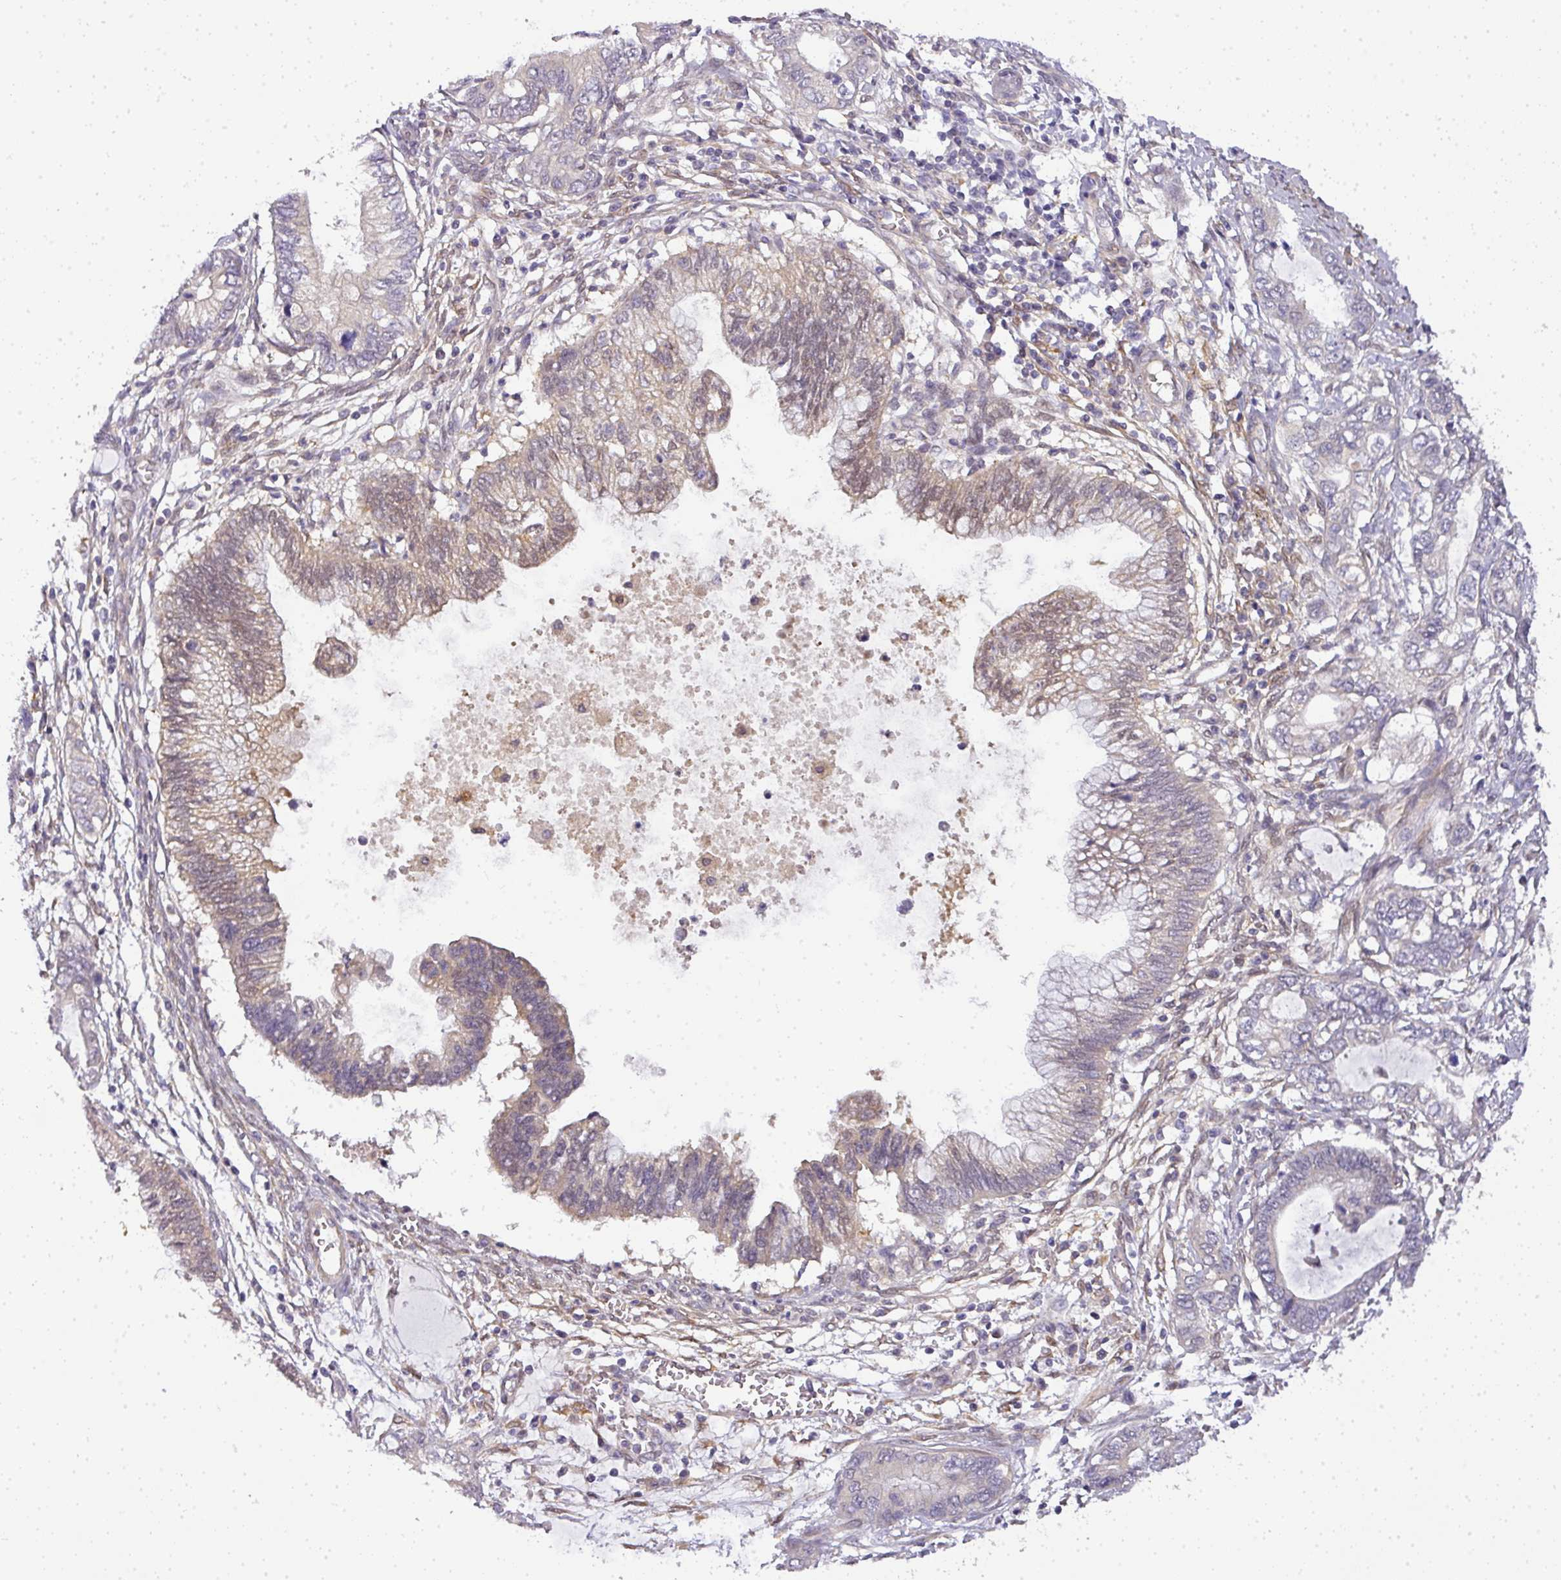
{"staining": {"intensity": "weak", "quantity": "<25%", "location": "cytoplasmic/membranous"}, "tissue": "cervical cancer", "cell_type": "Tumor cells", "image_type": "cancer", "snomed": [{"axis": "morphology", "description": "Adenocarcinoma, NOS"}, {"axis": "topography", "description": "Cervix"}], "caption": "IHC histopathology image of neoplastic tissue: human cervical cancer stained with DAB (3,3'-diaminobenzidine) exhibits no significant protein positivity in tumor cells.", "gene": "ADH5", "patient": {"sex": "female", "age": 44}}